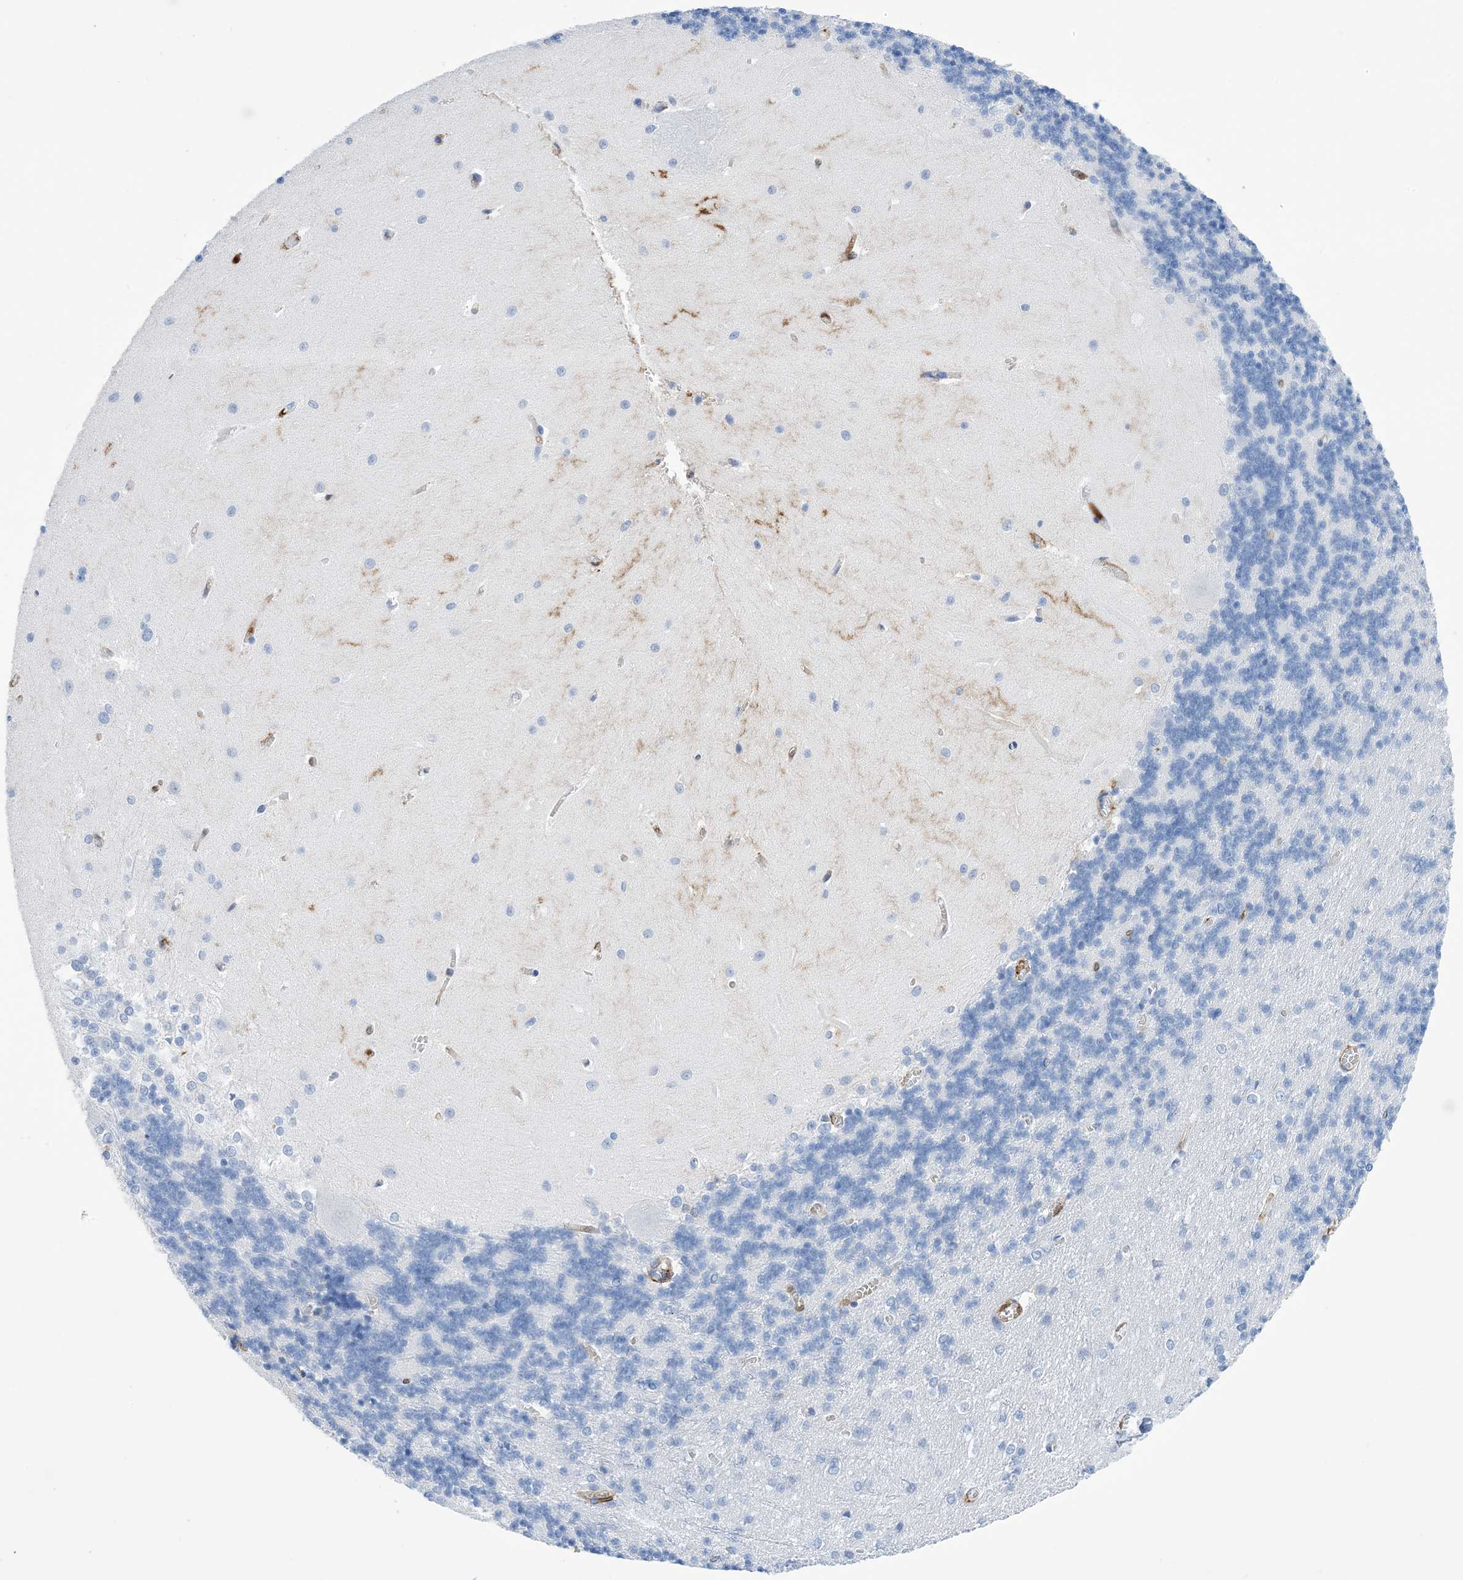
{"staining": {"intensity": "negative", "quantity": "none", "location": "none"}, "tissue": "cerebellum", "cell_type": "Cells in granular layer", "image_type": "normal", "snomed": [{"axis": "morphology", "description": "Normal tissue, NOS"}, {"axis": "topography", "description": "Cerebellum"}], "caption": "A histopathology image of cerebellum stained for a protein reveals no brown staining in cells in granular layer.", "gene": "ANXA1", "patient": {"sex": "male", "age": 37}}